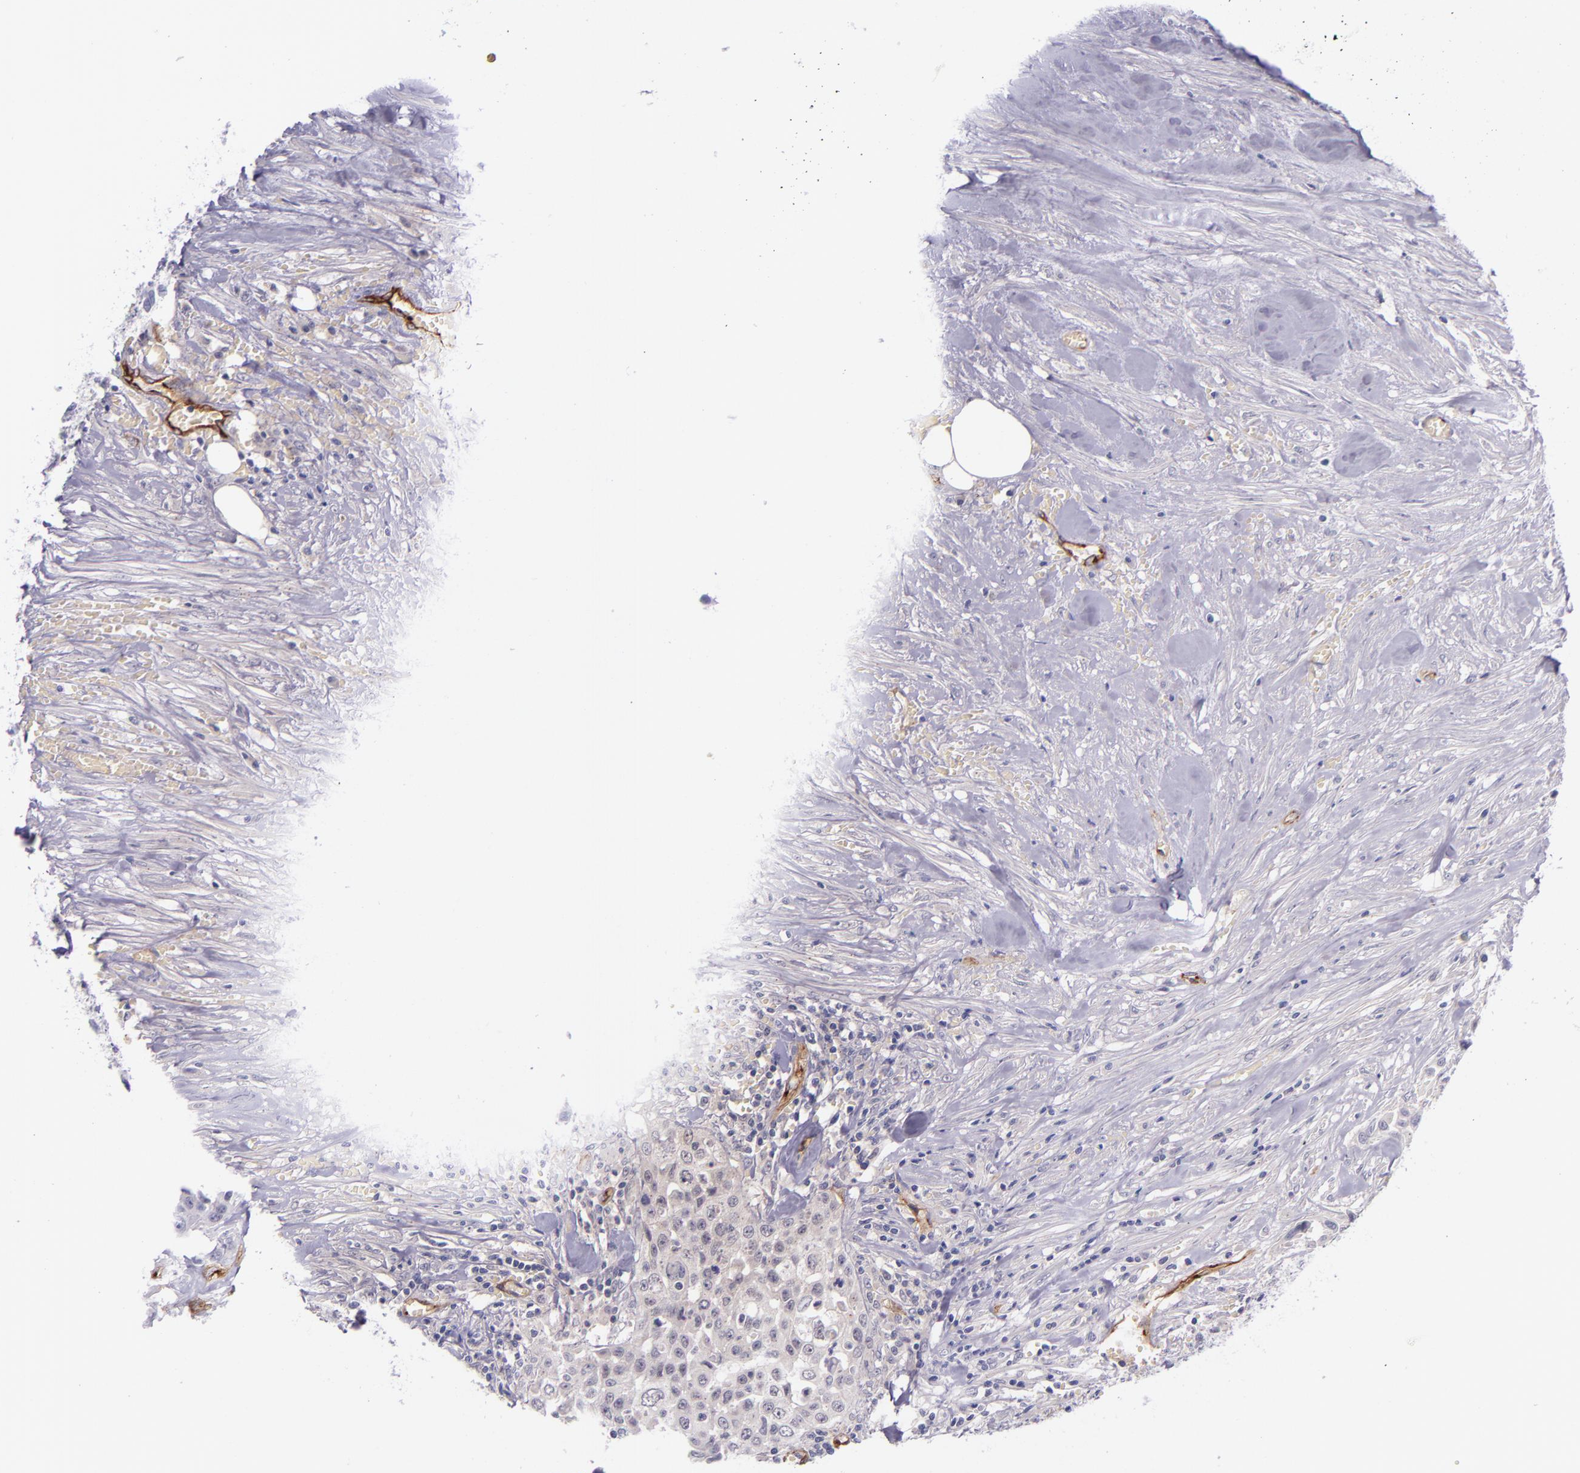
{"staining": {"intensity": "negative", "quantity": "none", "location": "none"}, "tissue": "urothelial cancer", "cell_type": "Tumor cells", "image_type": "cancer", "snomed": [{"axis": "morphology", "description": "Urothelial carcinoma, High grade"}, {"axis": "topography", "description": "Urinary bladder"}], "caption": "This is an immunohistochemistry (IHC) histopathology image of high-grade urothelial carcinoma. There is no expression in tumor cells.", "gene": "NOS3", "patient": {"sex": "male", "age": 74}}